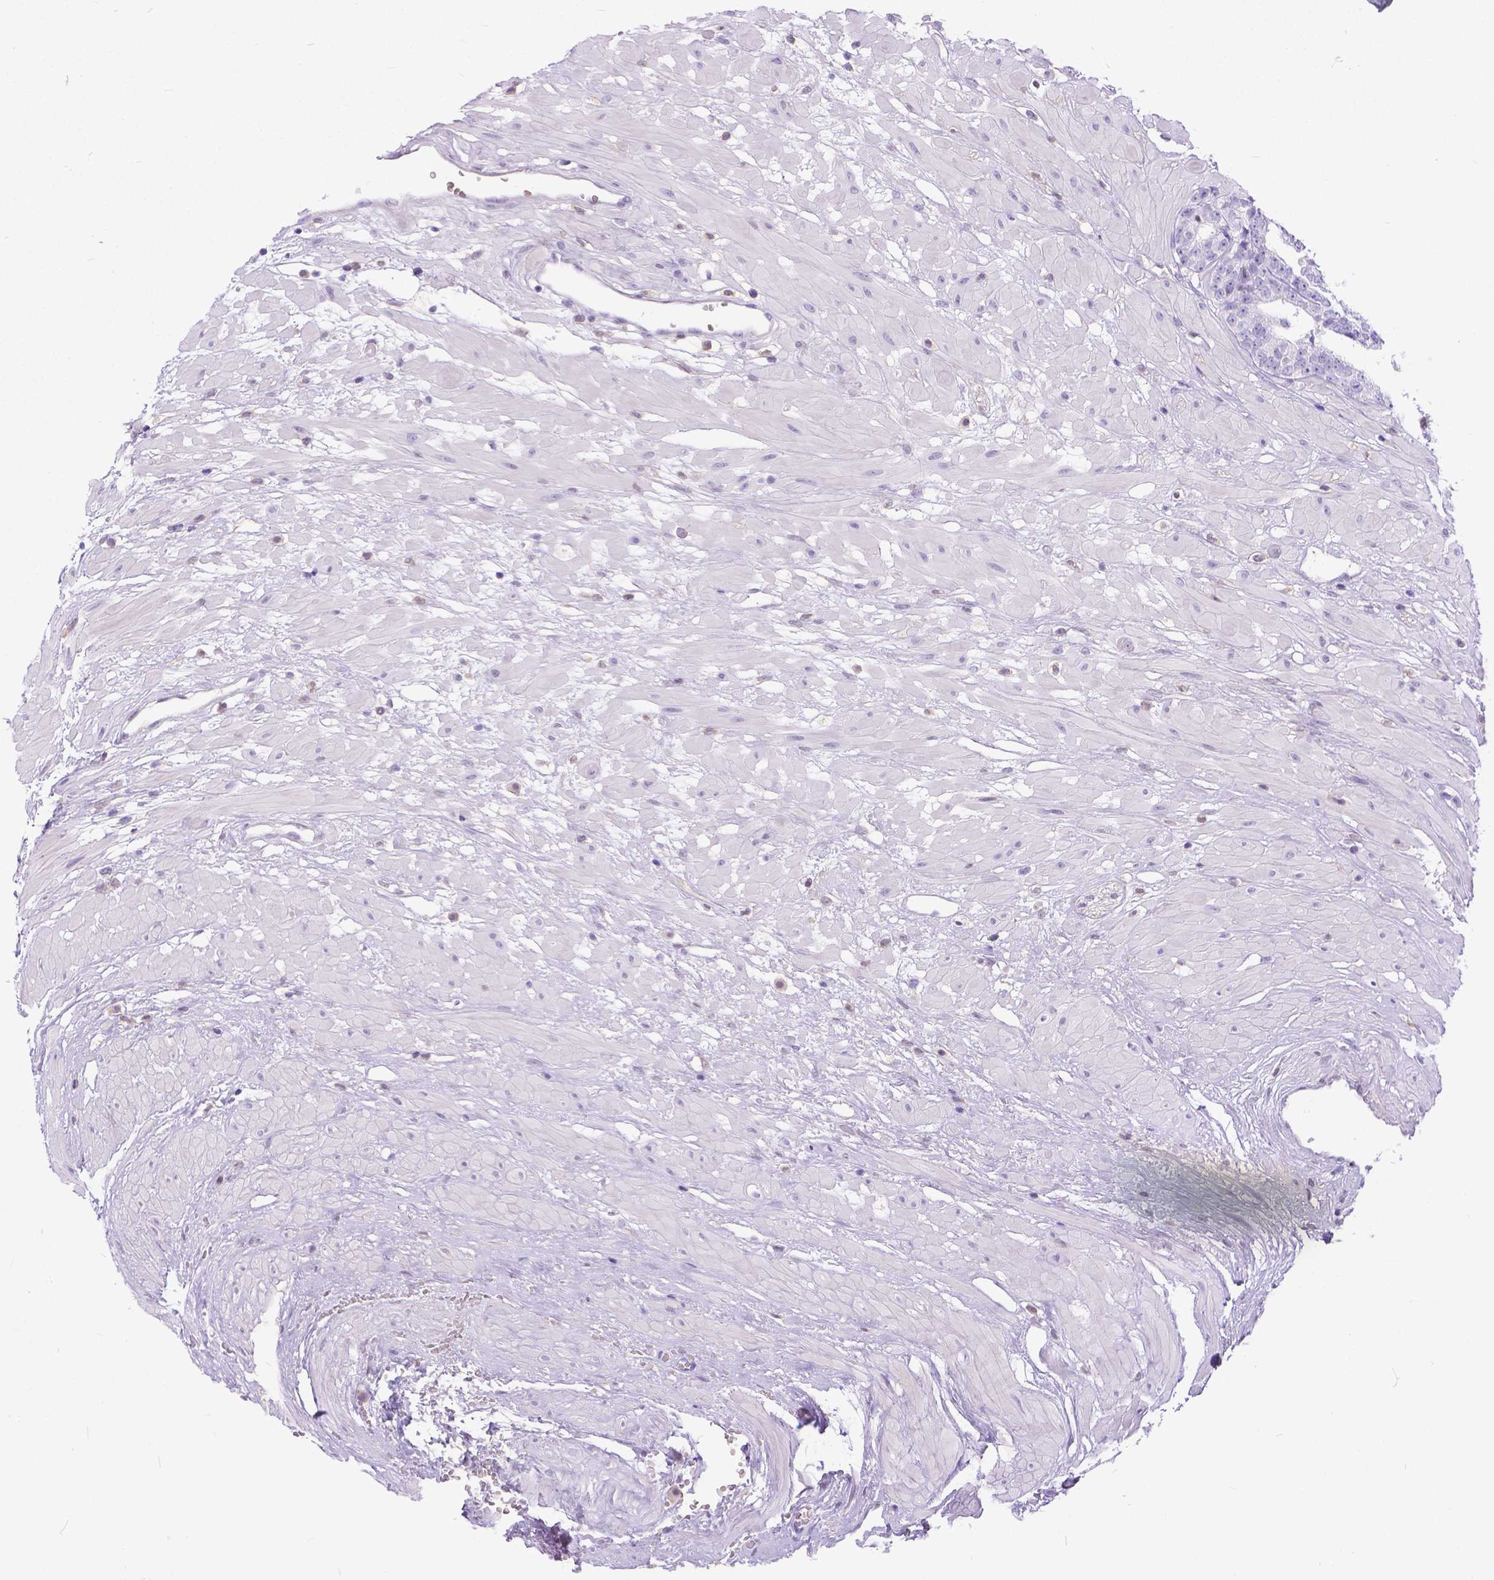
{"staining": {"intensity": "negative", "quantity": "none", "location": "none"}, "tissue": "prostate cancer", "cell_type": "Tumor cells", "image_type": "cancer", "snomed": [{"axis": "morphology", "description": "Adenocarcinoma, Low grade"}, {"axis": "topography", "description": "Prostate"}], "caption": "Tumor cells show no significant protein staining in prostate cancer.", "gene": "TMEM169", "patient": {"sex": "male", "age": 60}}